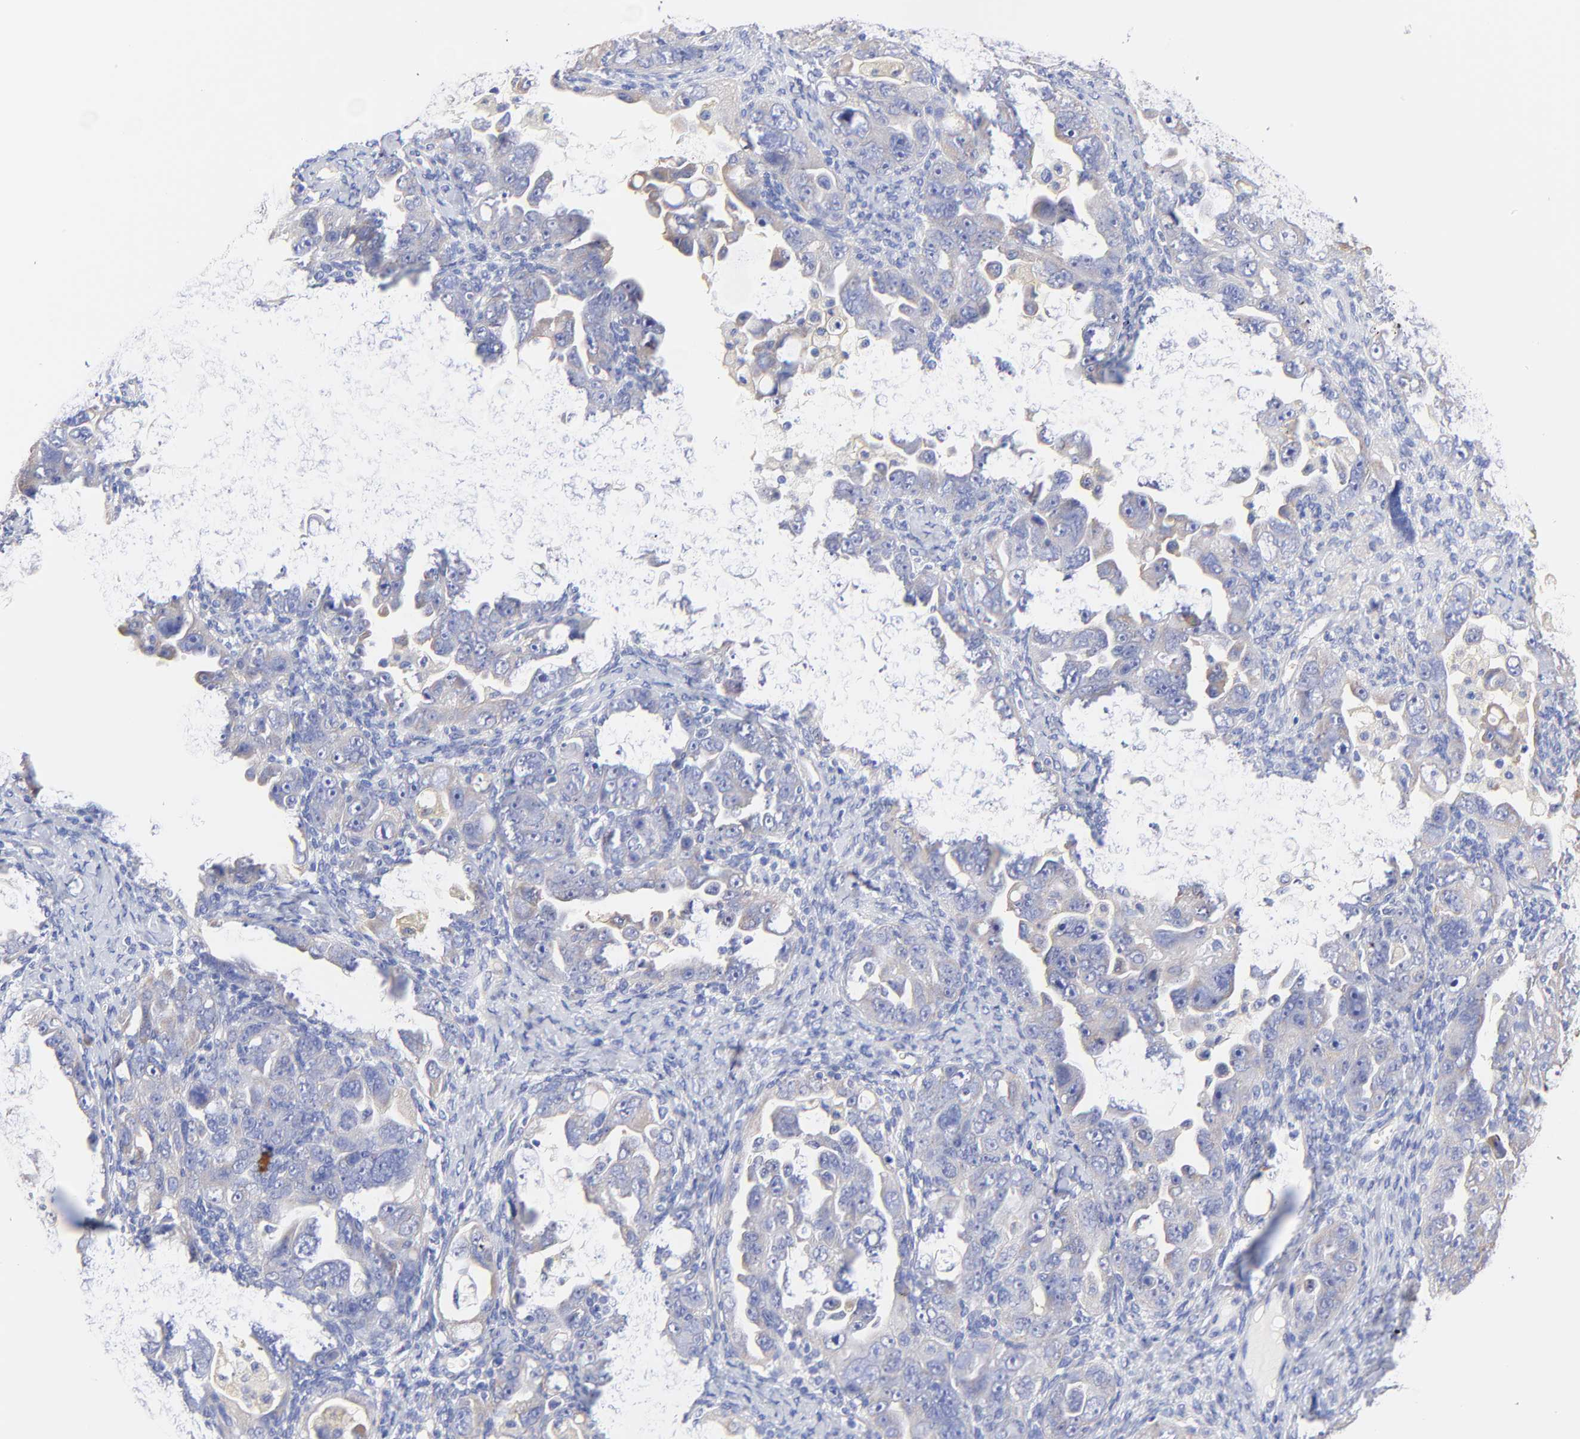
{"staining": {"intensity": "weak", "quantity": ">75%", "location": "cytoplasmic/membranous"}, "tissue": "ovarian cancer", "cell_type": "Tumor cells", "image_type": "cancer", "snomed": [{"axis": "morphology", "description": "Cystadenocarcinoma, serous, NOS"}, {"axis": "topography", "description": "Ovary"}], "caption": "A low amount of weak cytoplasmic/membranous positivity is seen in about >75% of tumor cells in serous cystadenocarcinoma (ovarian) tissue.", "gene": "TNFRSF13C", "patient": {"sex": "female", "age": 66}}